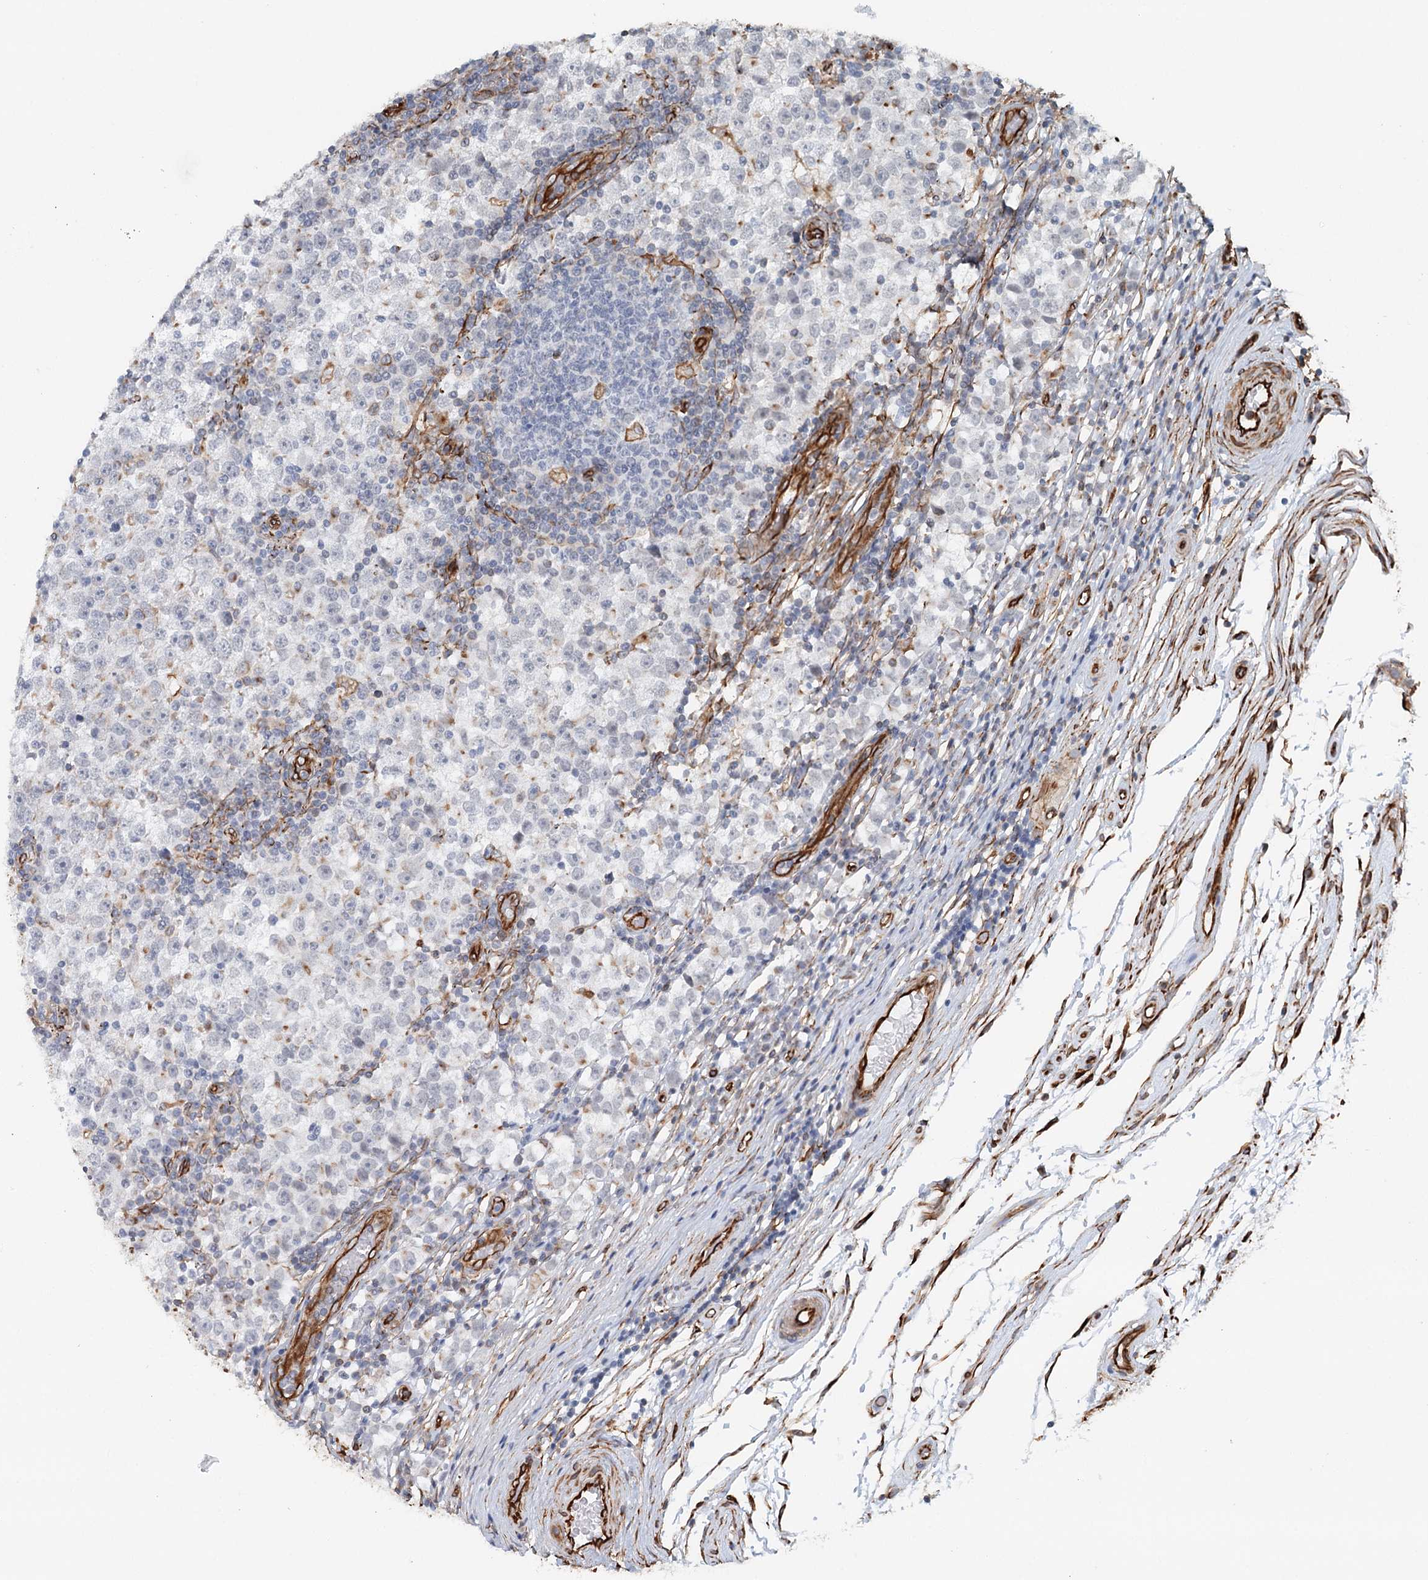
{"staining": {"intensity": "negative", "quantity": "none", "location": "none"}, "tissue": "testis cancer", "cell_type": "Tumor cells", "image_type": "cancer", "snomed": [{"axis": "morphology", "description": "Seminoma, NOS"}, {"axis": "topography", "description": "Testis"}], "caption": "This is a photomicrograph of IHC staining of testis cancer (seminoma), which shows no positivity in tumor cells. The staining was performed using DAB (3,3'-diaminobenzidine) to visualize the protein expression in brown, while the nuclei were stained in blue with hematoxylin (Magnification: 20x).", "gene": "SYNPO", "patient": {"sex": "male", "age": 65}}